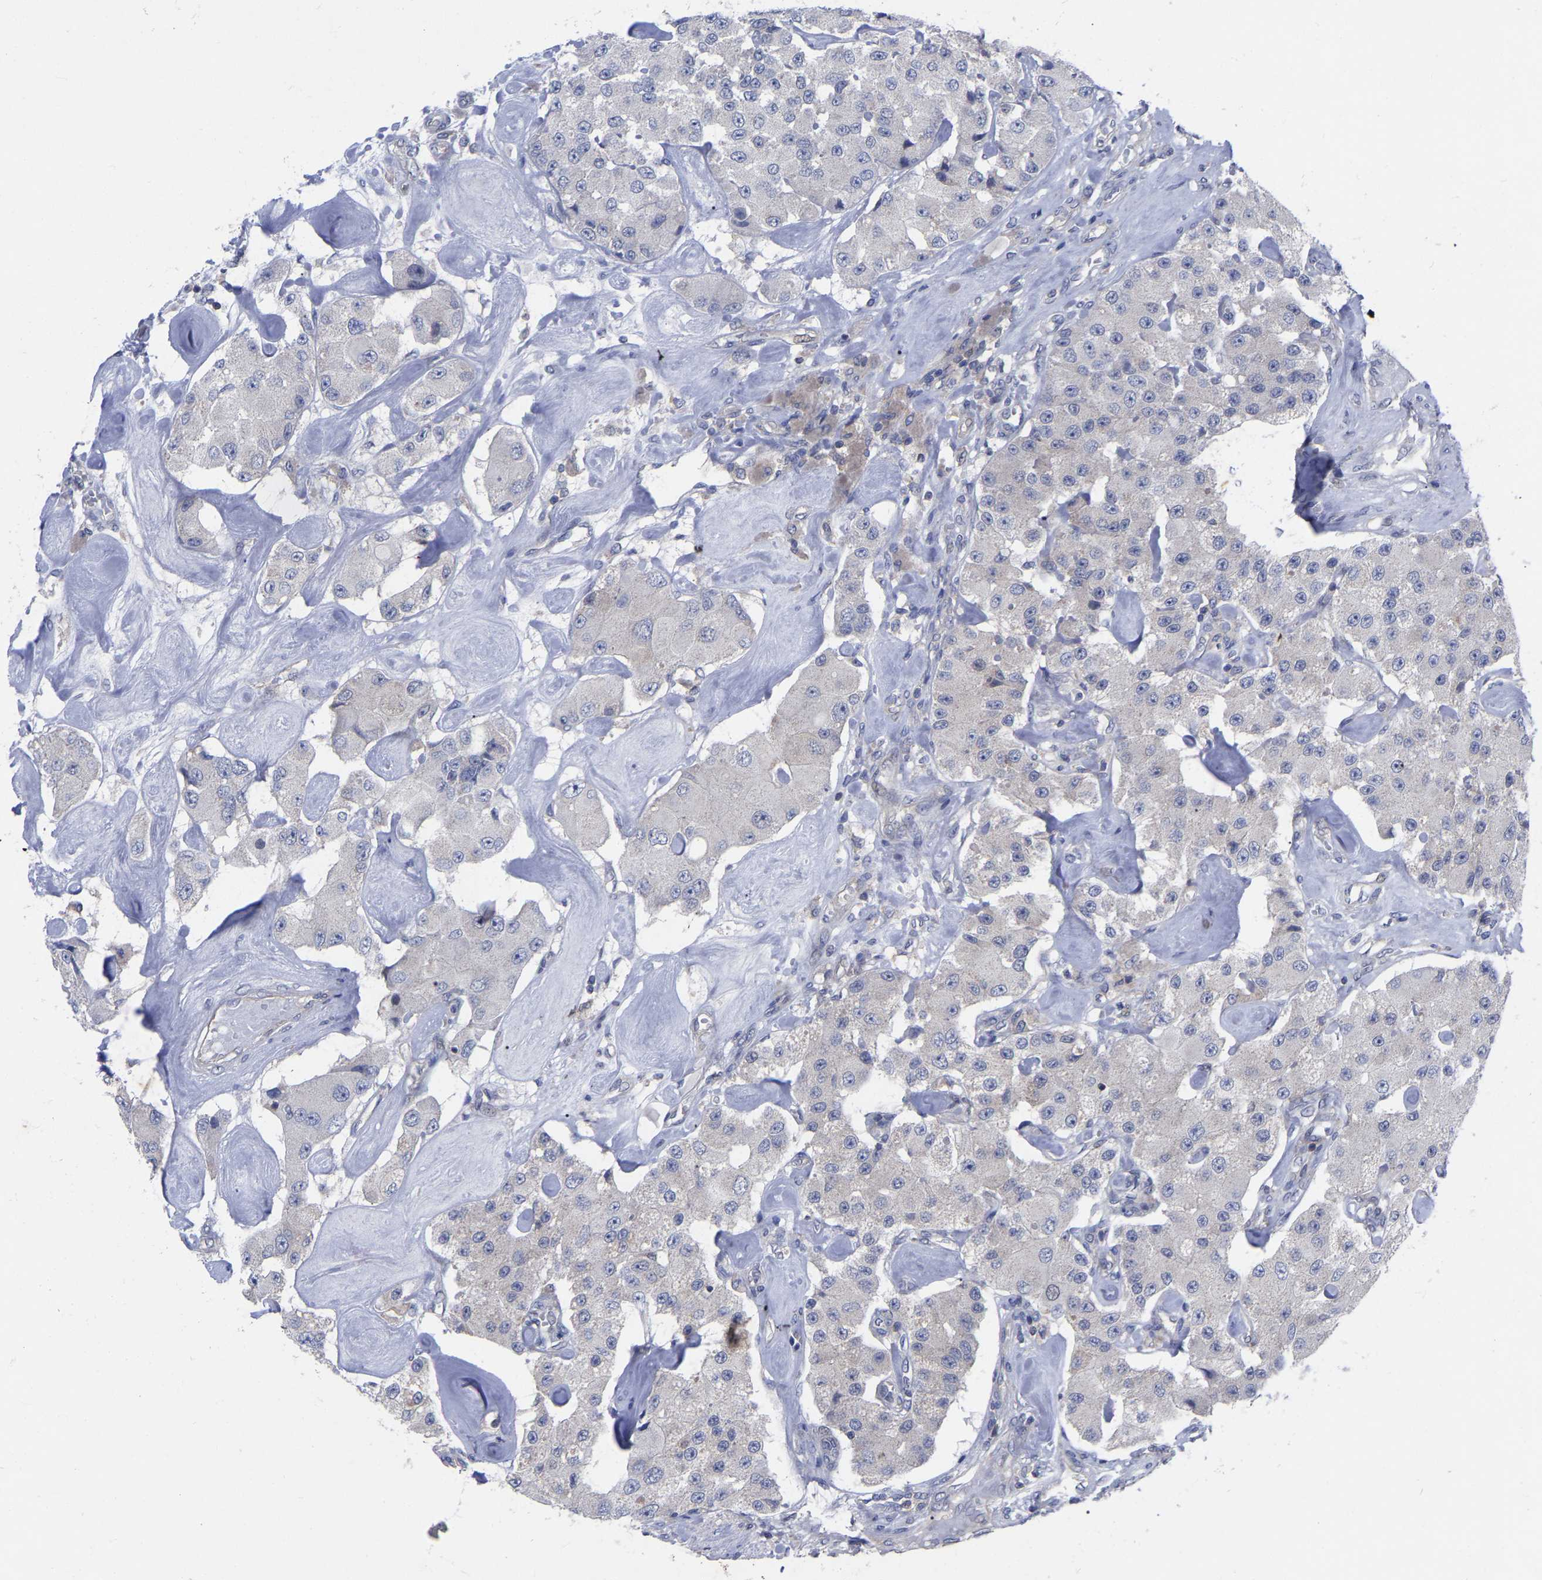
{"staining": {"intensity": "negative", "quantity": "none", "location": "none"}, "tissue": "carcinoid", "cell_type": "Tumor cells", "image_type": "cancer", "snomed": [{"axis": "morphology", "description": "Carcinoid, malignant, NOS"}, {"axis": "topography", "description": "Pancreas"}], "caption": "Tumor cells show no significant protein expression in carcinoid.", "gene": "TCP1", "patient": {"sex": "male", "age": 41}}